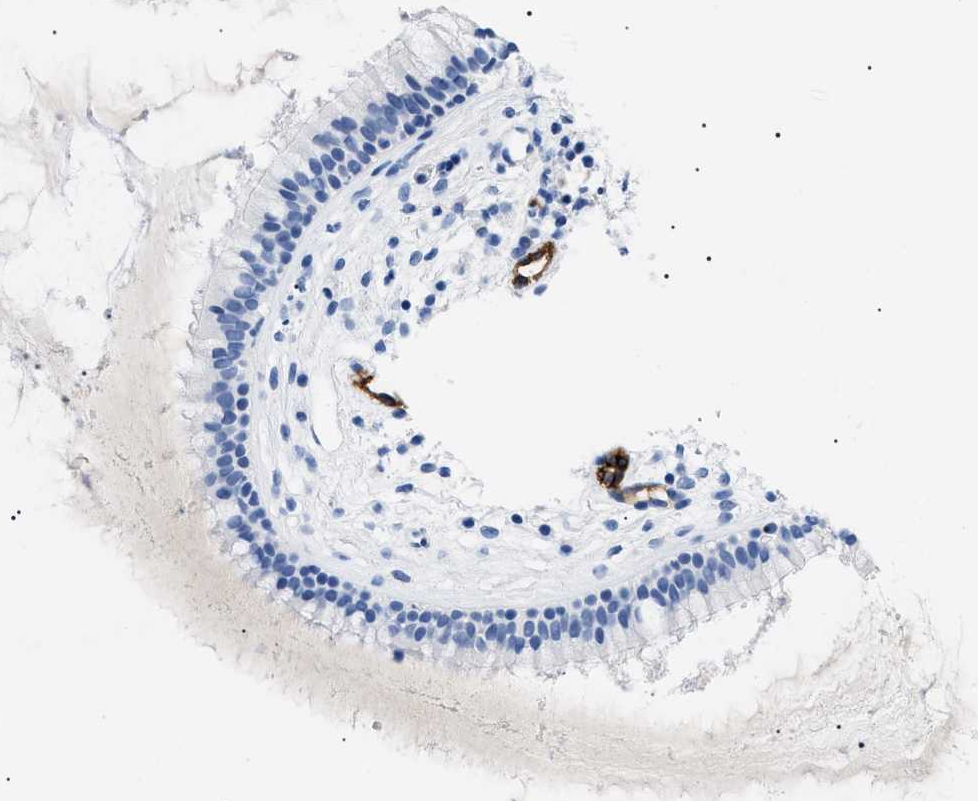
{"staining": {"intensity": "negative", "quantity": "none", "location": "none"}, "tissue": "nasopharynx", "cell_type": "Respiratory epithelial cells", "image_type": "normal", "snomed": [{"axis": "morphology", "description": "Normal tissue, NOS"}, {"axis": "topography", "description": "Nasopharynx"}], "caption": "This is an immunohistochemistry micrograph of benign human nasopharynx. There is no expression in respiratory epithelial cells.", "gene": "ACKR1", "patient": {"sex": "male", "age": 21}}